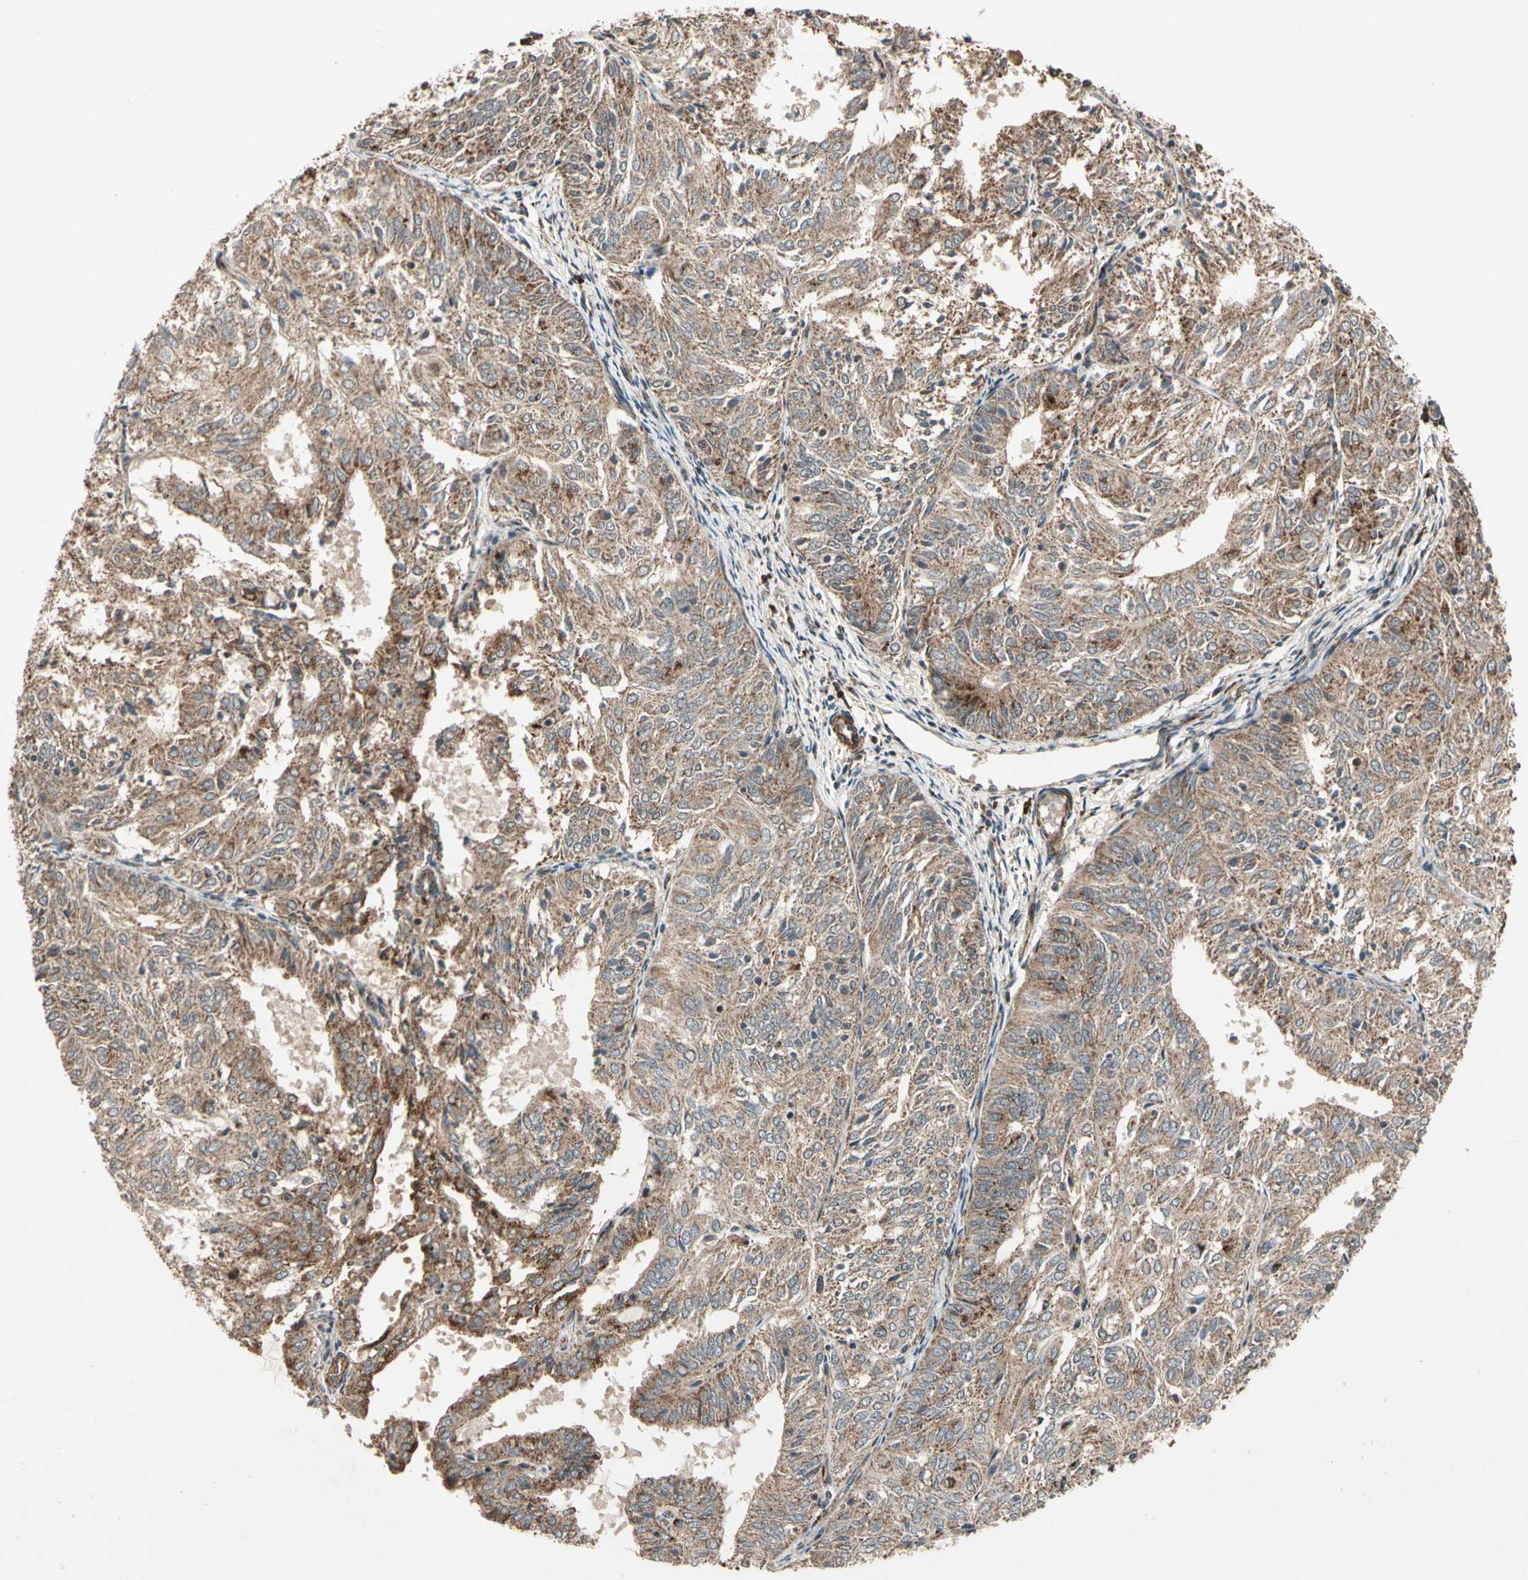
{"staining": {"intensity": "moderate", "quantity": ">75%", "location": "cytoplasmic/membranous"}, "tissue": "endometrial cancer", "cell_type": "Tumor cells", "image_type": "cancer", "snomed": [{"axis": "morphology", "description": "Adenocarcinoma, NOS"}, {"axis": "topography", "description": "Uterus"}], "caption": "Immunohistochemical staining of endometrial cancer (adenocarcinoma) reveals medium levels of moderate cytoplasmic/membranous expression in about >75% of tumor cells.", "gene": "GCK", "patient": {"sex": "female", "age": 60}}